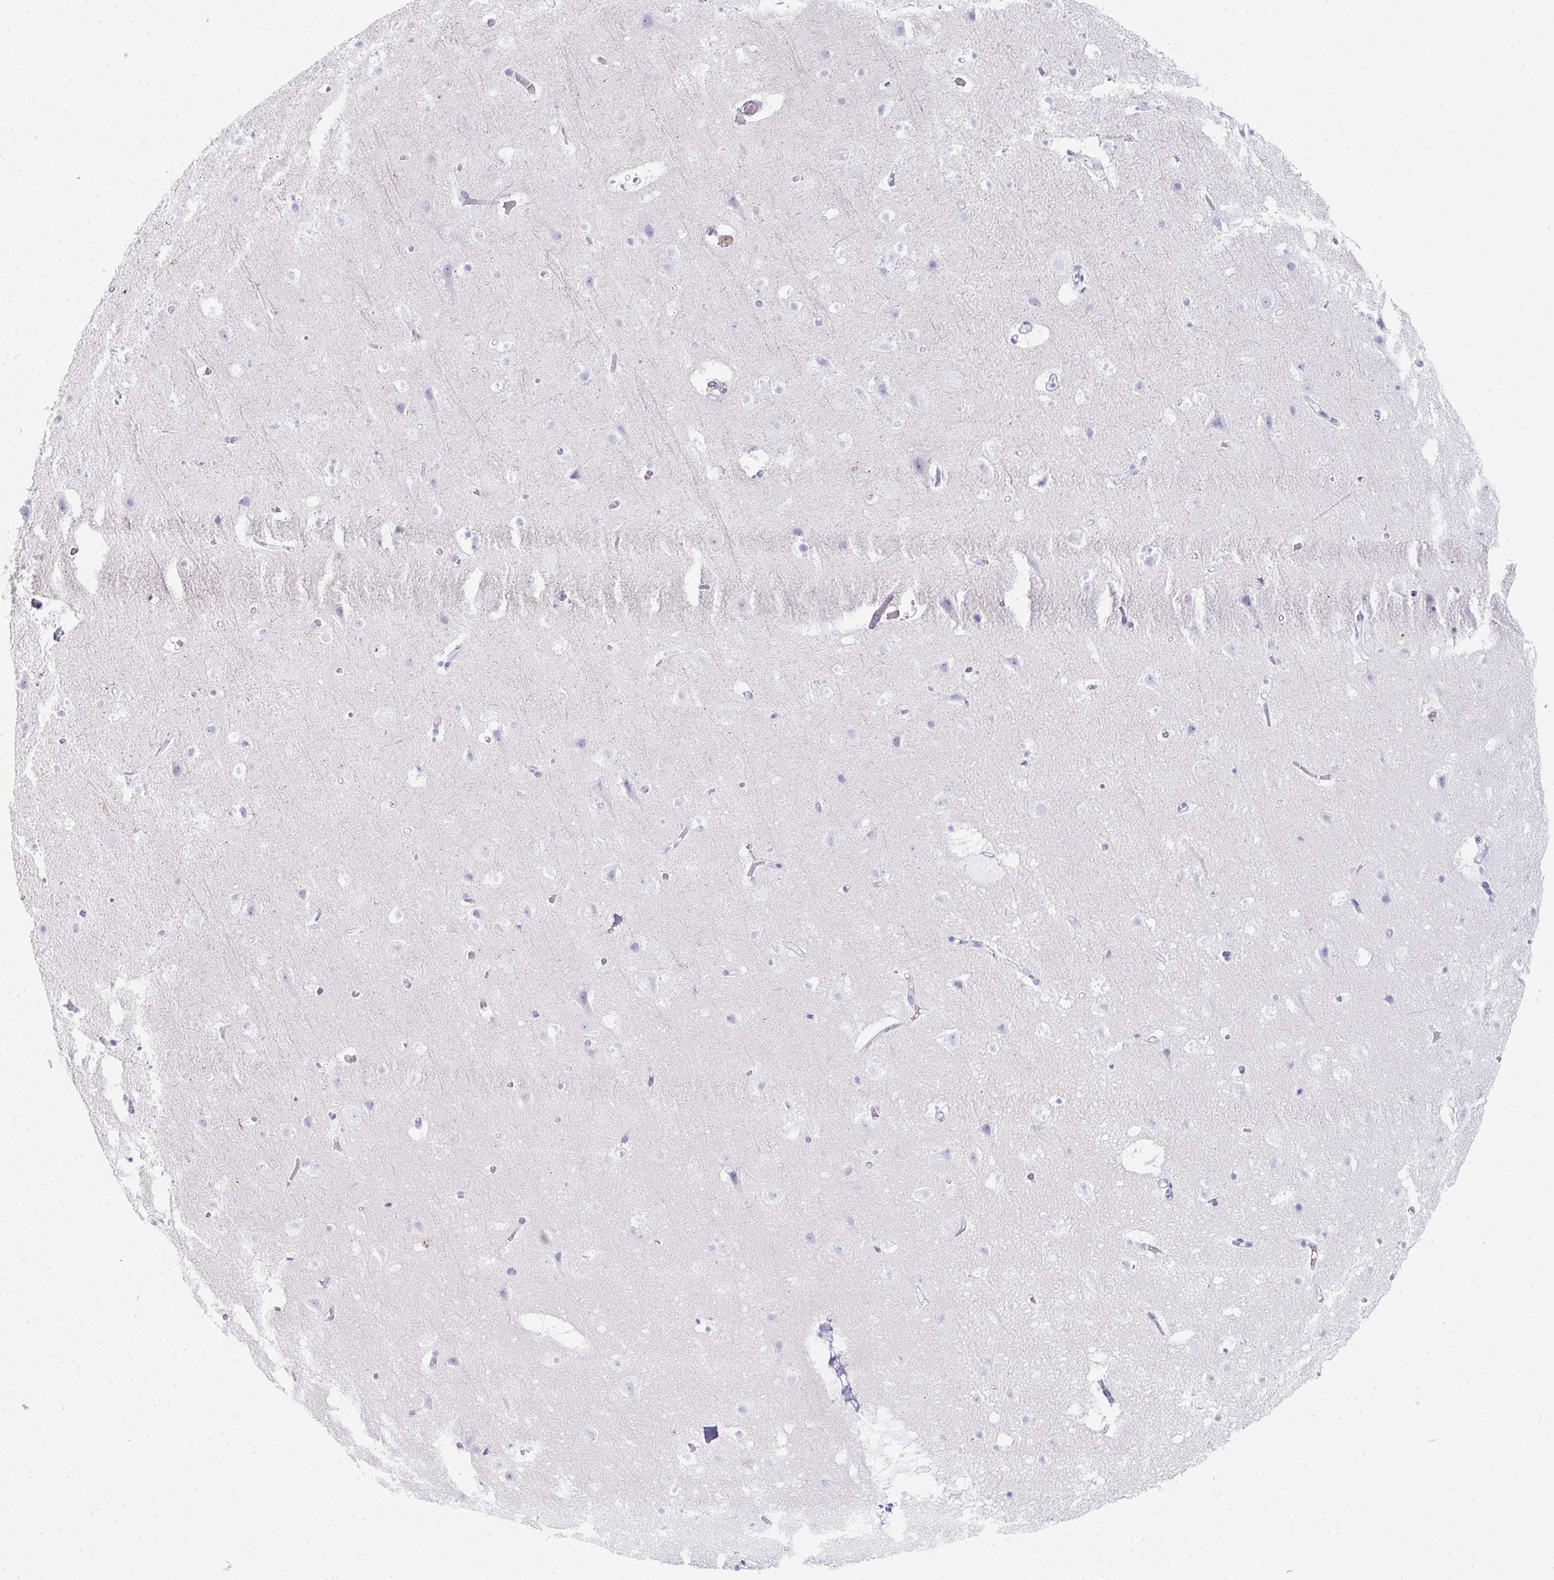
{"staining": {"intensity": "negative", "quantity": "none", "location": "none"}, "tissue": "cerebral cortex", "cell_type": "Endothelial cells", "image_type": "normal", "snomed": [{"axis": "morphology", "description": "Normal tissue, NOS"}, {"axis": "topography", "description": "Cerebral cortex"}], "caption": "The micrograph demonstrates no significant positivity in endothelial cells of cerebral cortex.", "gene": "PRND", "patient": {"sex": "female", "age": 42}}